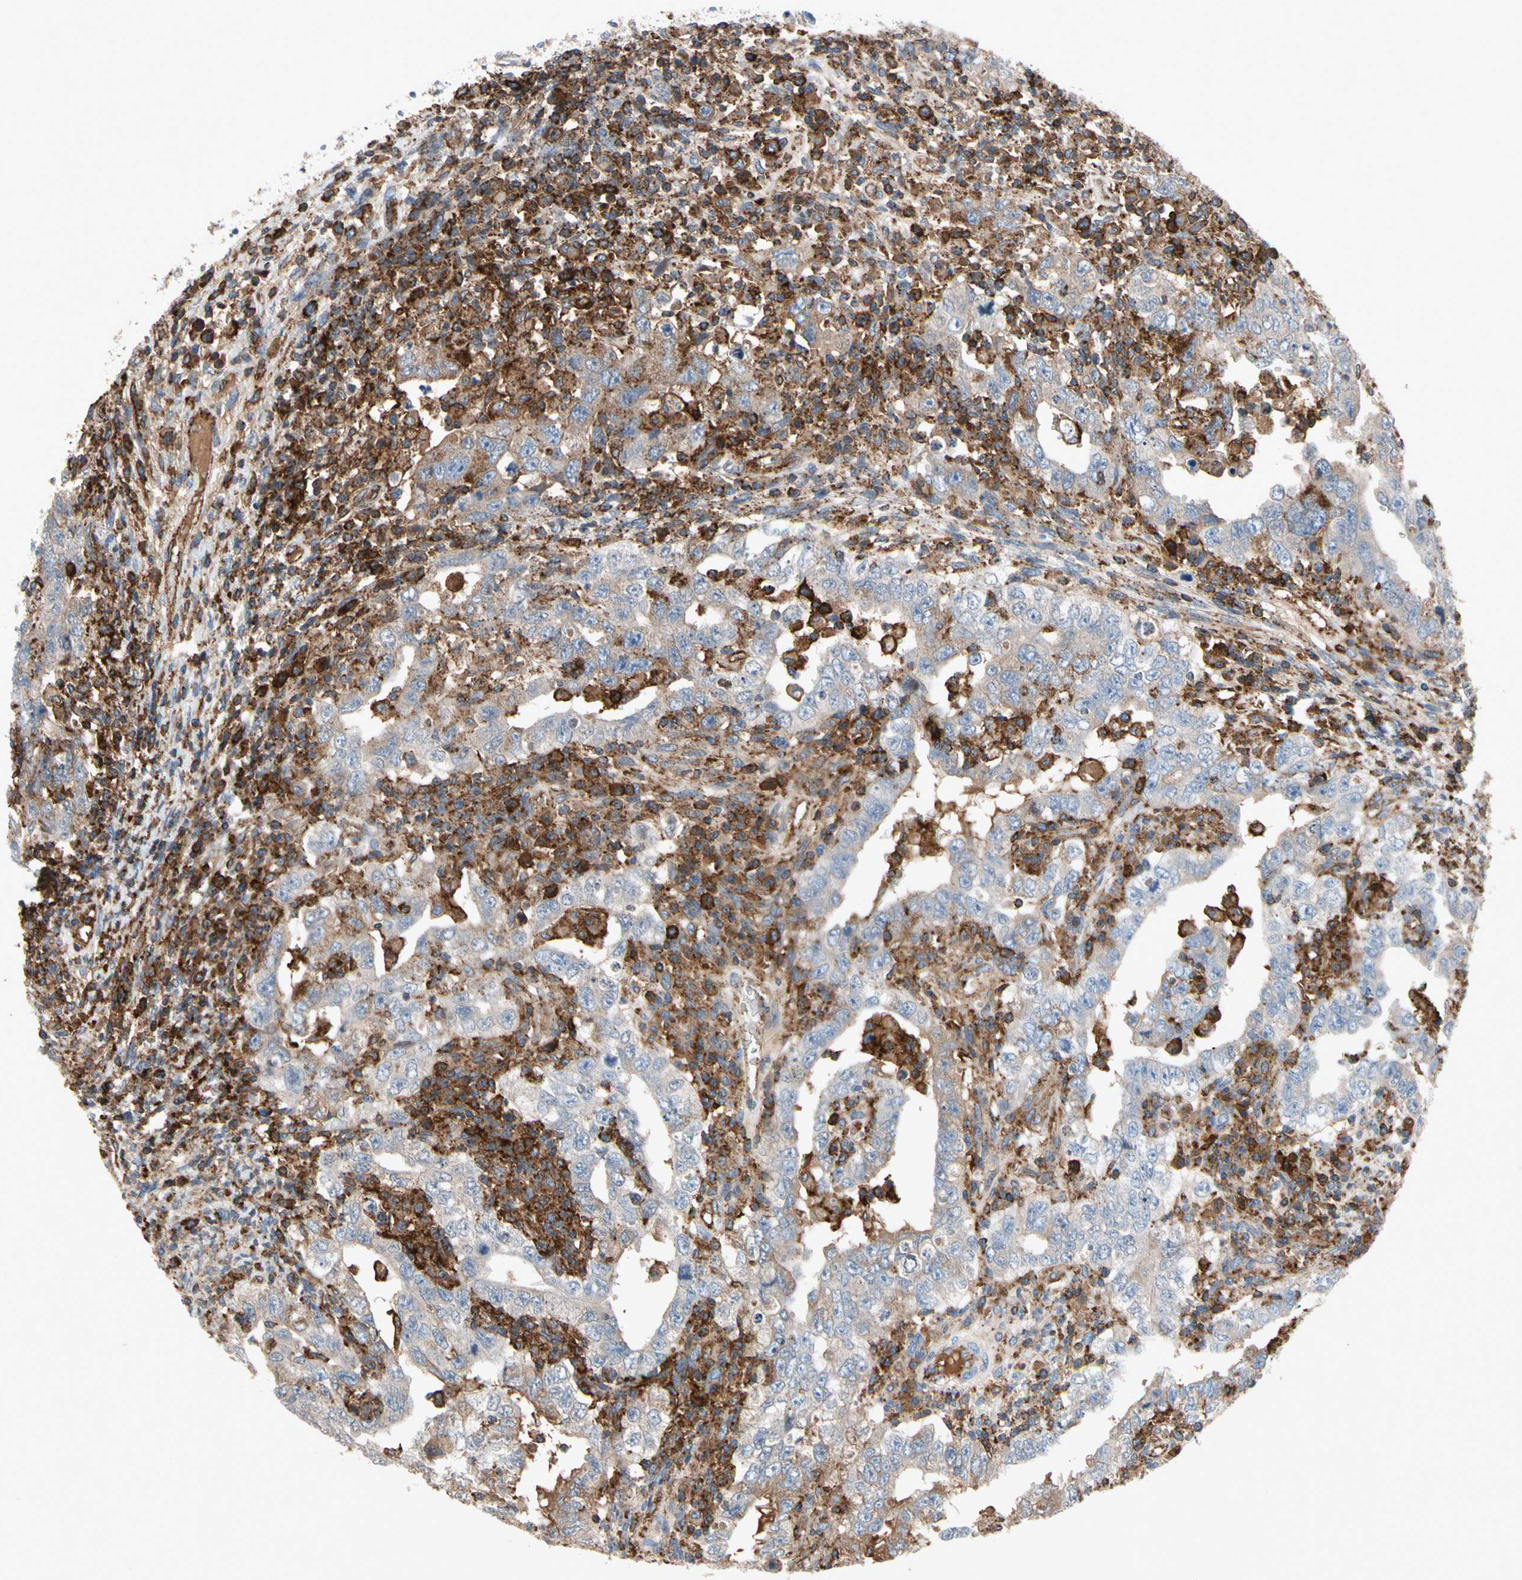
{"staining": {"intensity": "weak", "quantity": ">75%", "location": "cytoplasmic/membranous"}, "tissue": "testis cancer", "cell_type": "Tumor cells", "image_type": "cancer", "snomed": [{"axis": "morphology", "description": "Carcinoma, Embryonal, NOS"}, {"axis": "topography", "description": "Testis"}], "caption": "This is an image of immunohistochemistry (IHC) staining of testis cancer, which shows weak staining in the cytoplasmic/membranous of tumor cells.", "gene": "NDFIP2", "patient": {"sex": "male", "age": 26}}